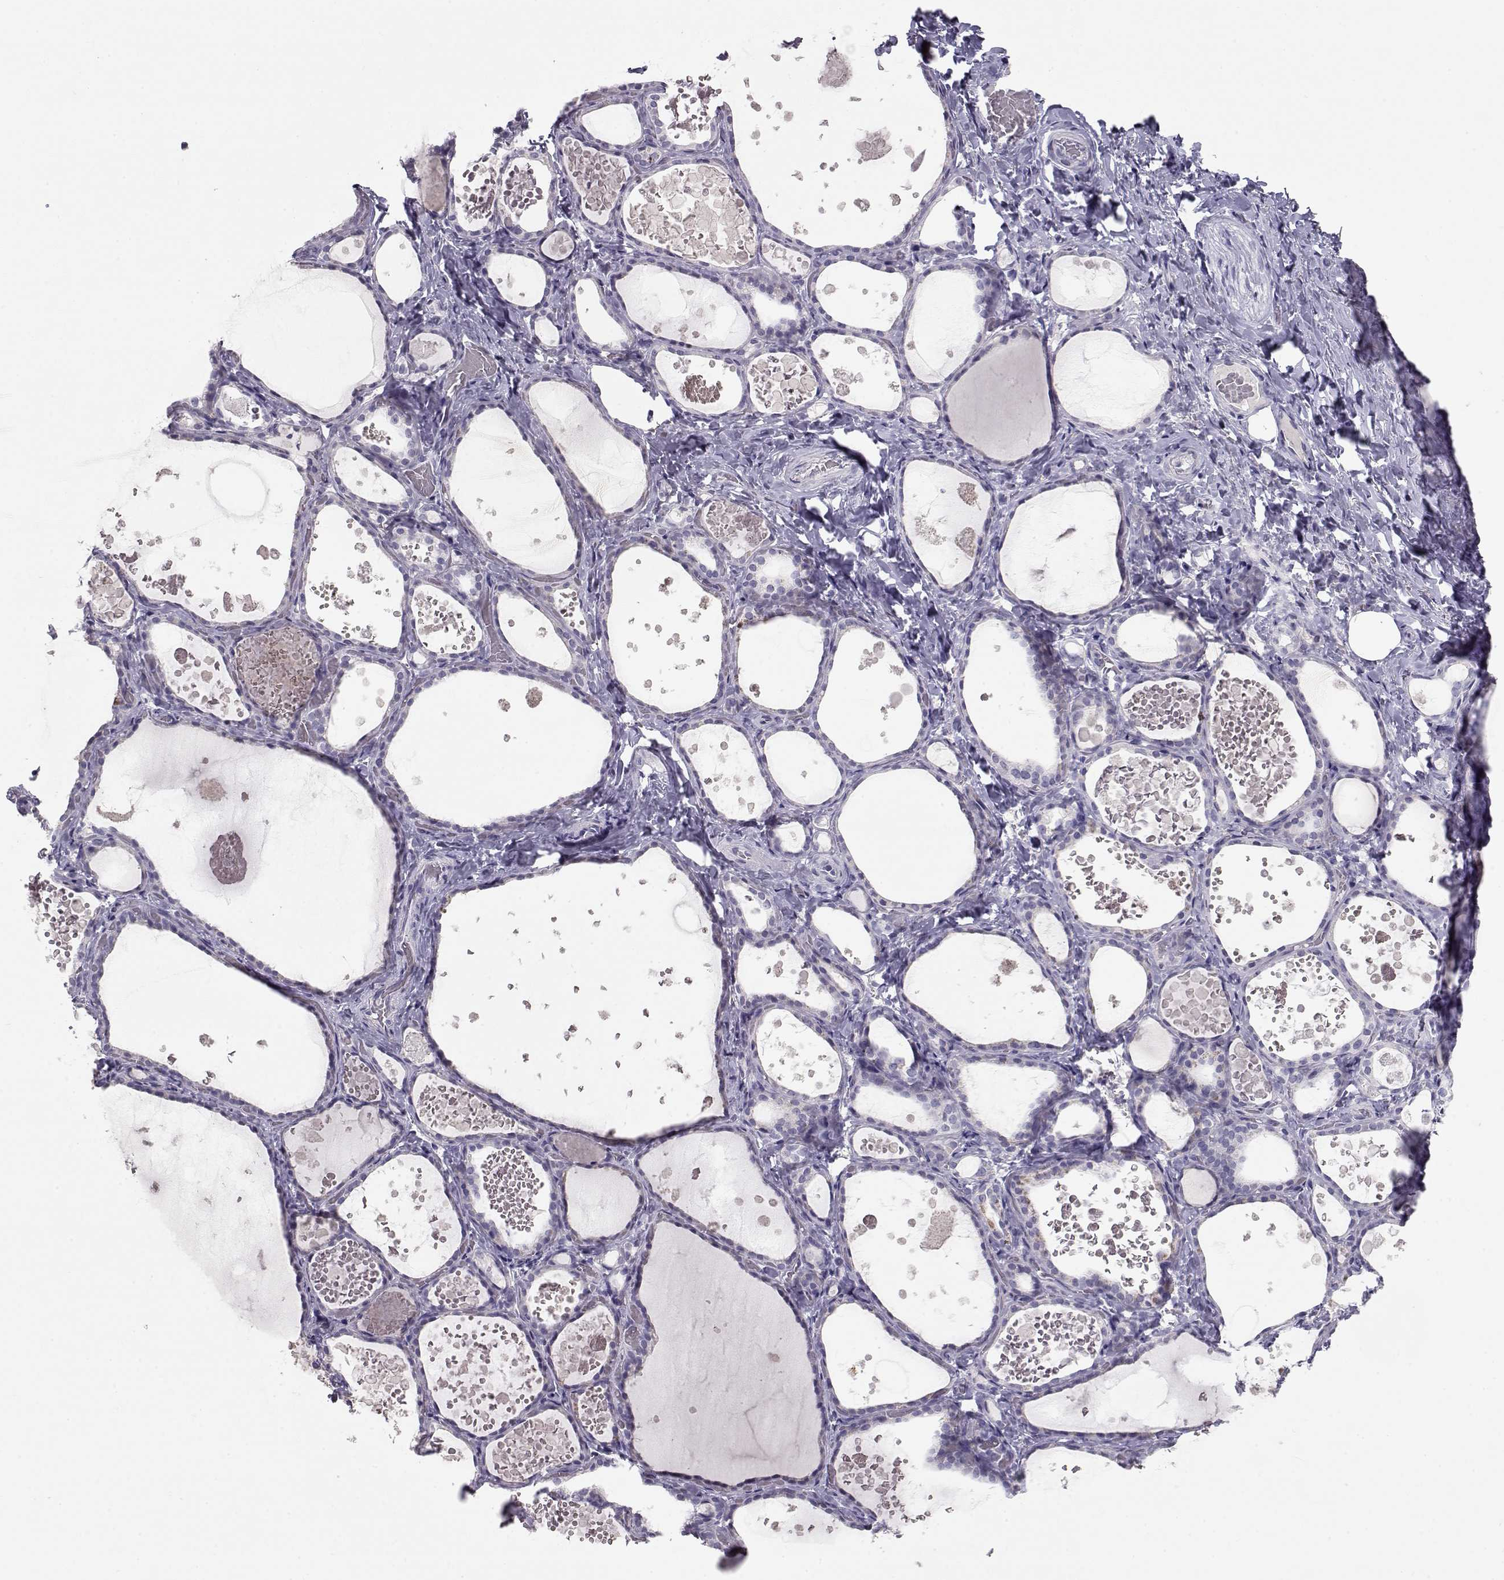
{"staining": {"intensity": "negative", "quantity": "none", "location": "none"}, "tissue": "thyroid gland", "cell_type": "Glandular cells", "image_type": "normal", "snomed": [{"axis": "morphology", "description": "Normal tissue, NOS"}, {"axis": "topography", "description": "Thyroid gland"}], "caption": "Histopathology image shows no significant protein staining in glandular cells of benign thyroid gland. (DAB (3,3'-diaminobenzidine) immunohistochemistry (IHC) visualized using brightfield microscopy, high magnification).", "gene": "LAMB3", "patient": {"sex": "female", "age": 56}}